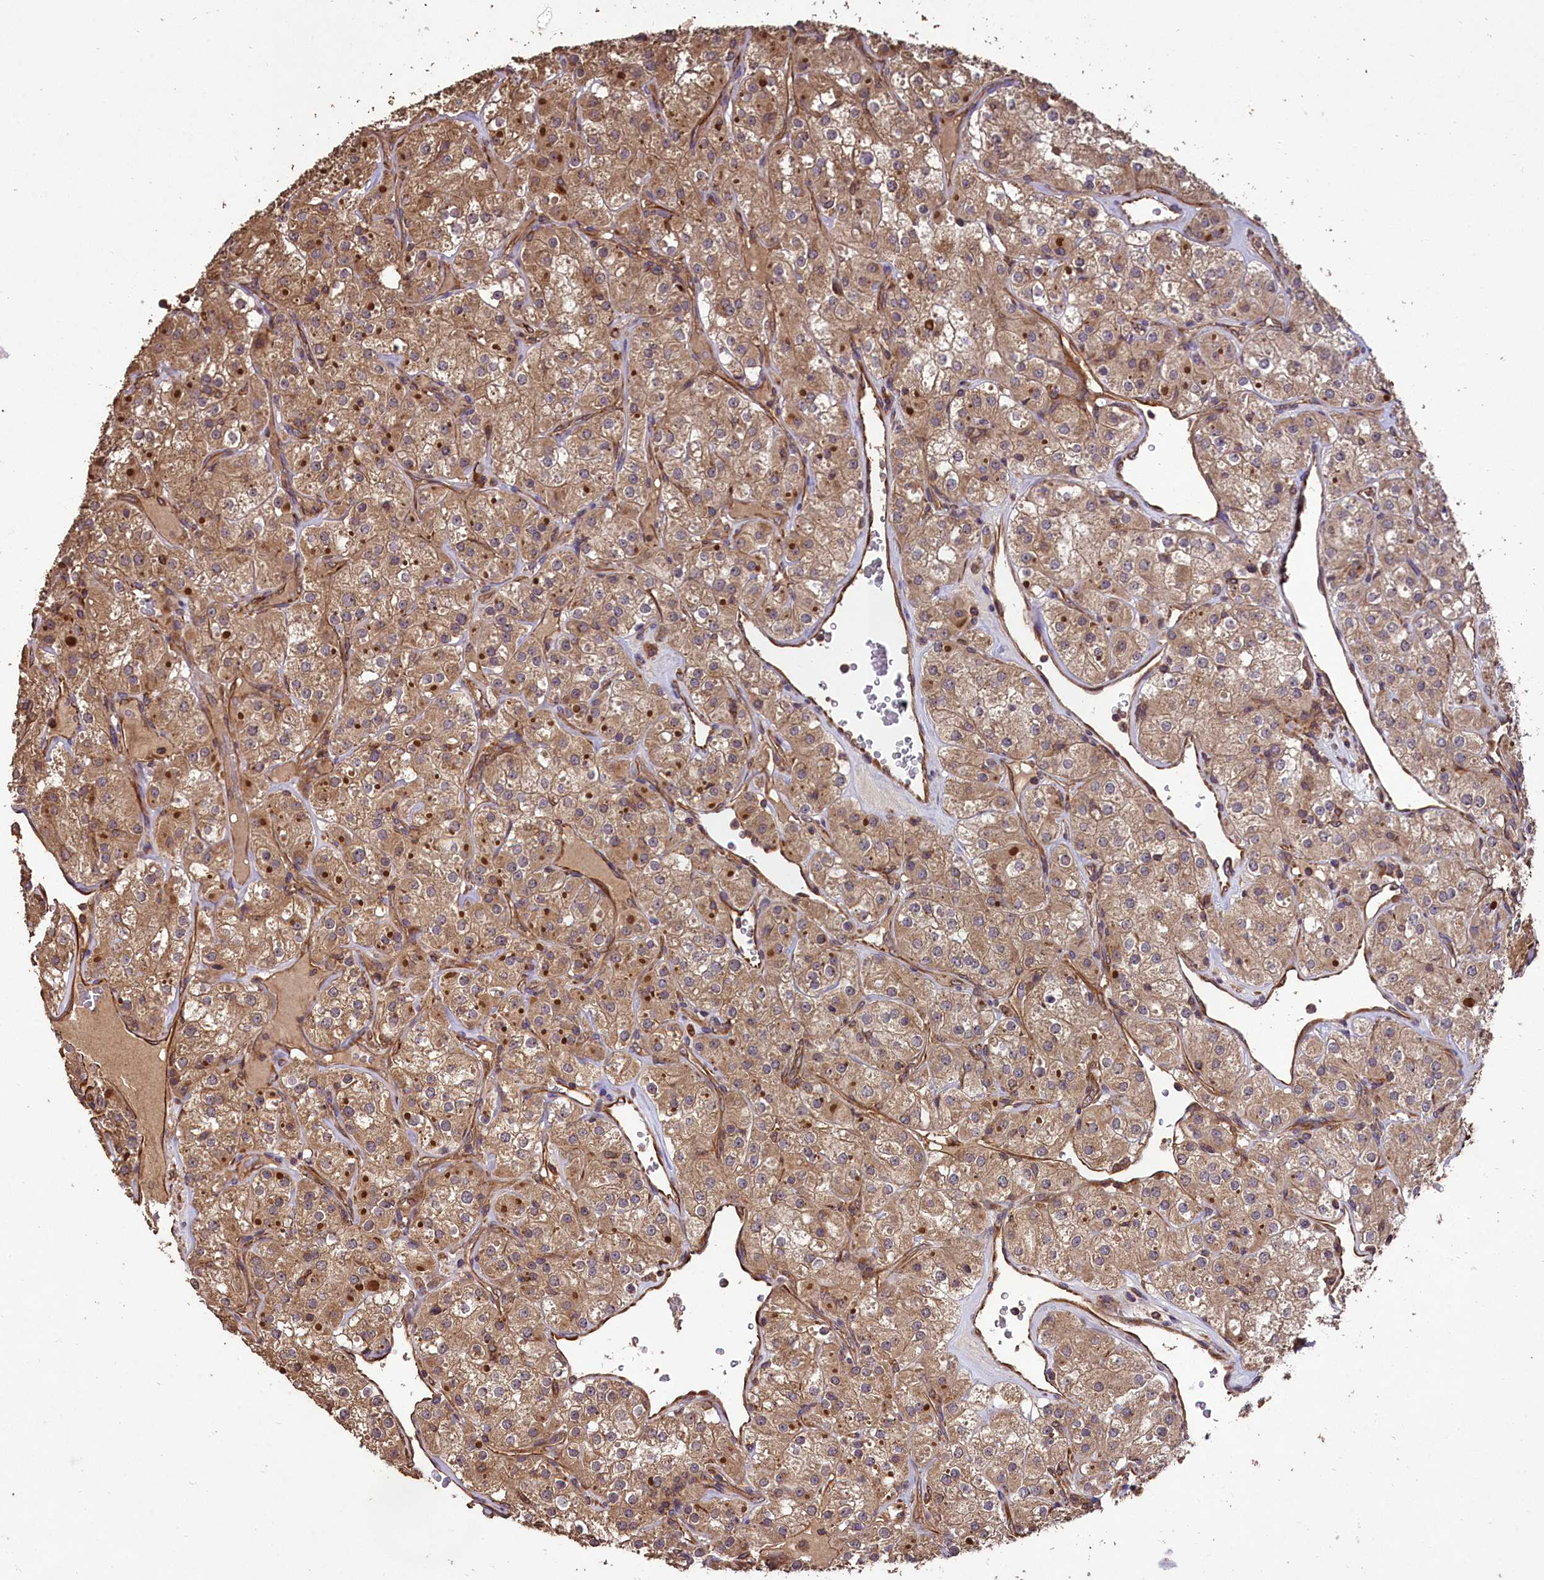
{"staining": {"intensity": "moderate", "quantity": ">75%", "location": "cytoplasmic/membranous"}, "tissue": "renal cancer", "cell_type": "Tumor cells", "image_type": "cancer", "snomed": [{"axis": "morphology", "description": "Adenocarcinoma, NOS"}, {"axis": "topography", "description": "Kidney"}], "caption": "Tumor cells show medium levels of moderate cytoplasmic/membranous positivity in about >75% of cells in renal adenocarcinoma.", "gene": "TTLL10", "patient": {"sex": "male", "age": 77}}